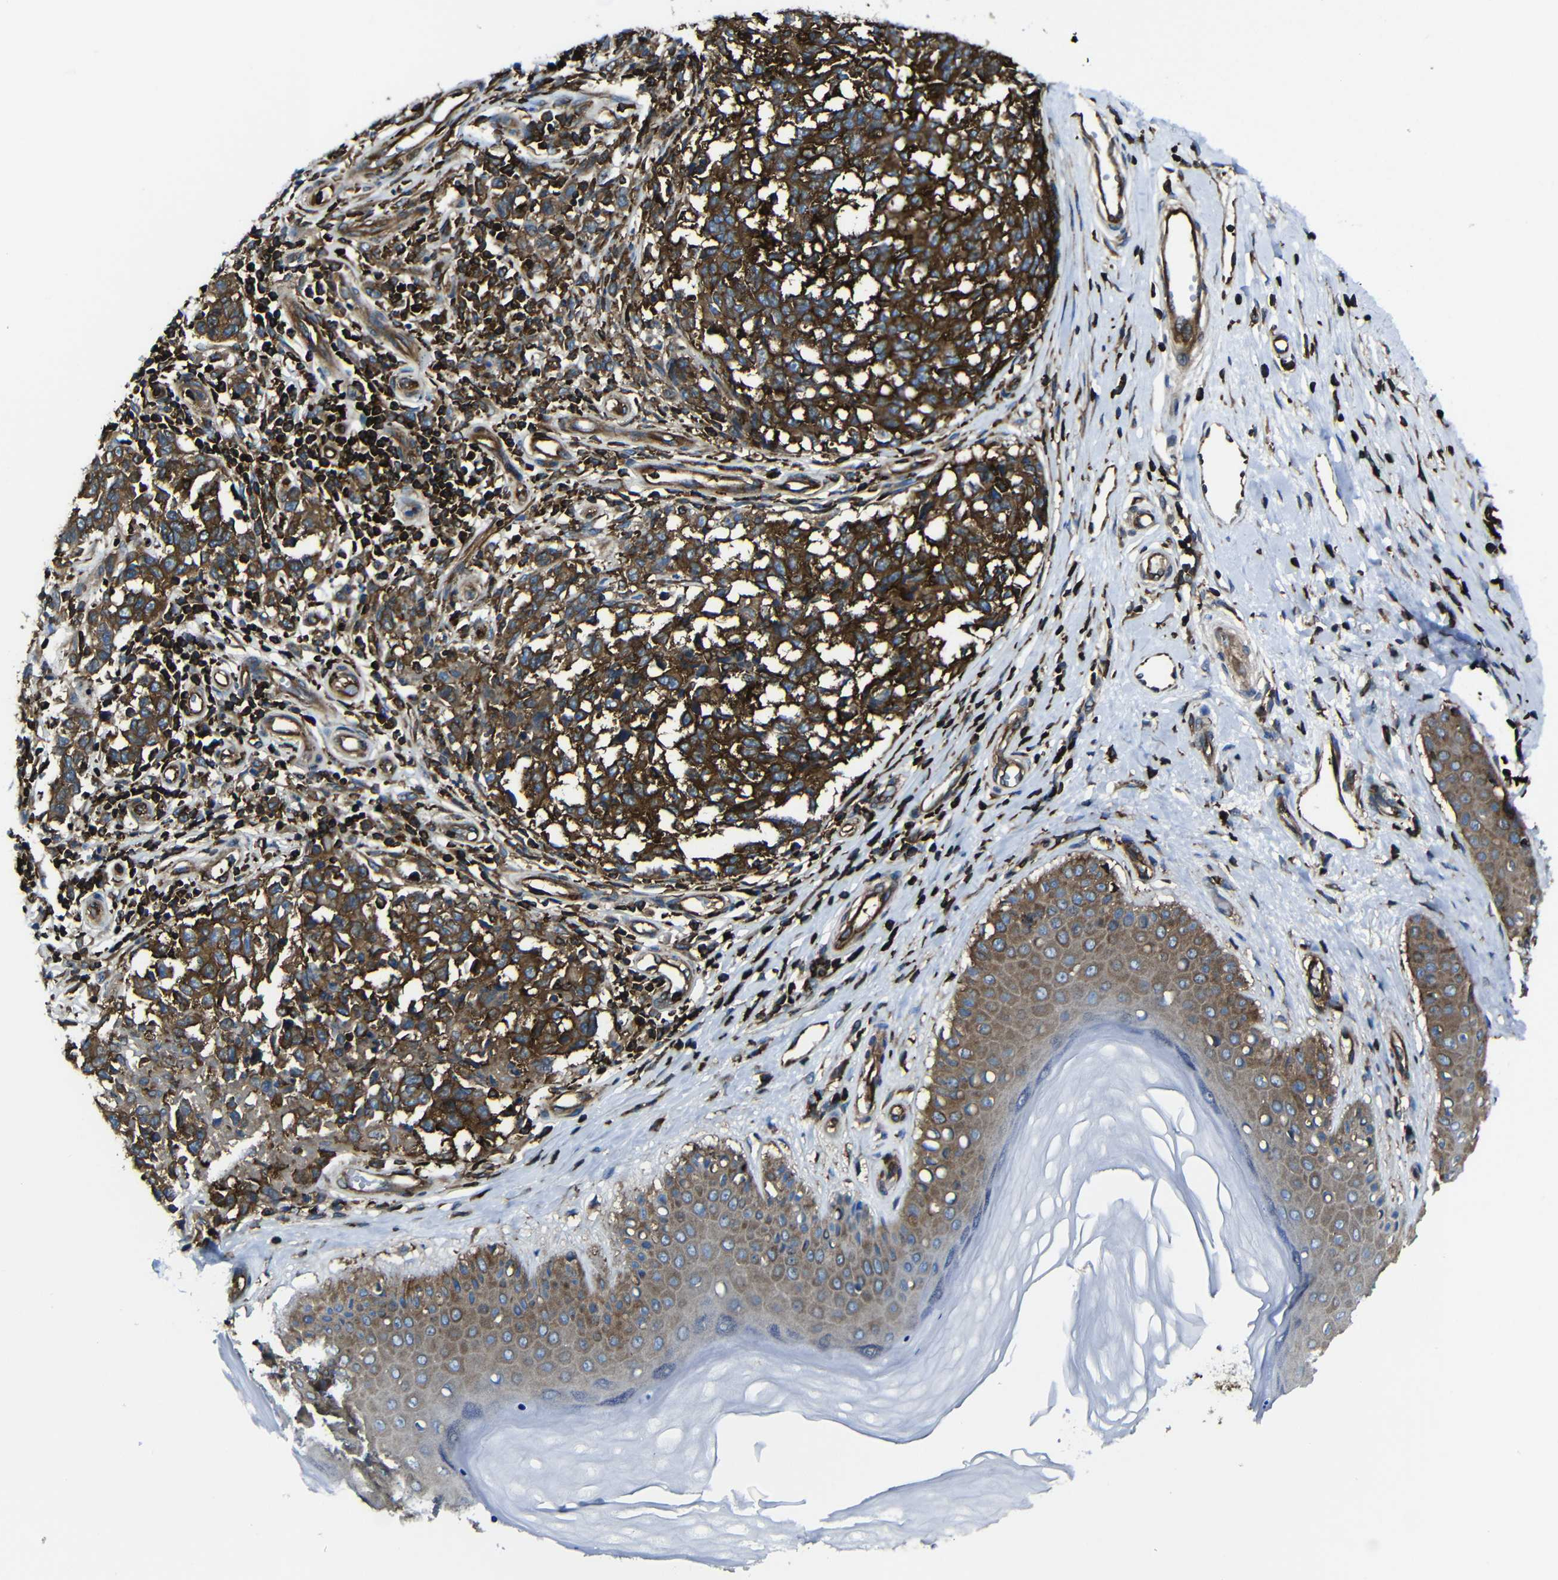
{"staining": {"intensity": "strong", "quantity": ">75%", "location": "cytoplasmic/membranous"}, "tissue": "melanoma", "cell_type": "Tumor cells", "image_type": "cancer", "snomed": [{"axis": "morphology", "description": "Malignant melanoma, NOS"}, {"axis": "topography", "description": "Skin"}], "caption": "Malignant melanoma was stained to show a protein in brown. There is high levels of strong cytoplasmic/membranous expression in about >75% of tumor cells.", "gene": "ARHGEF1", "patient": {"sex": "female", "age": 64}}